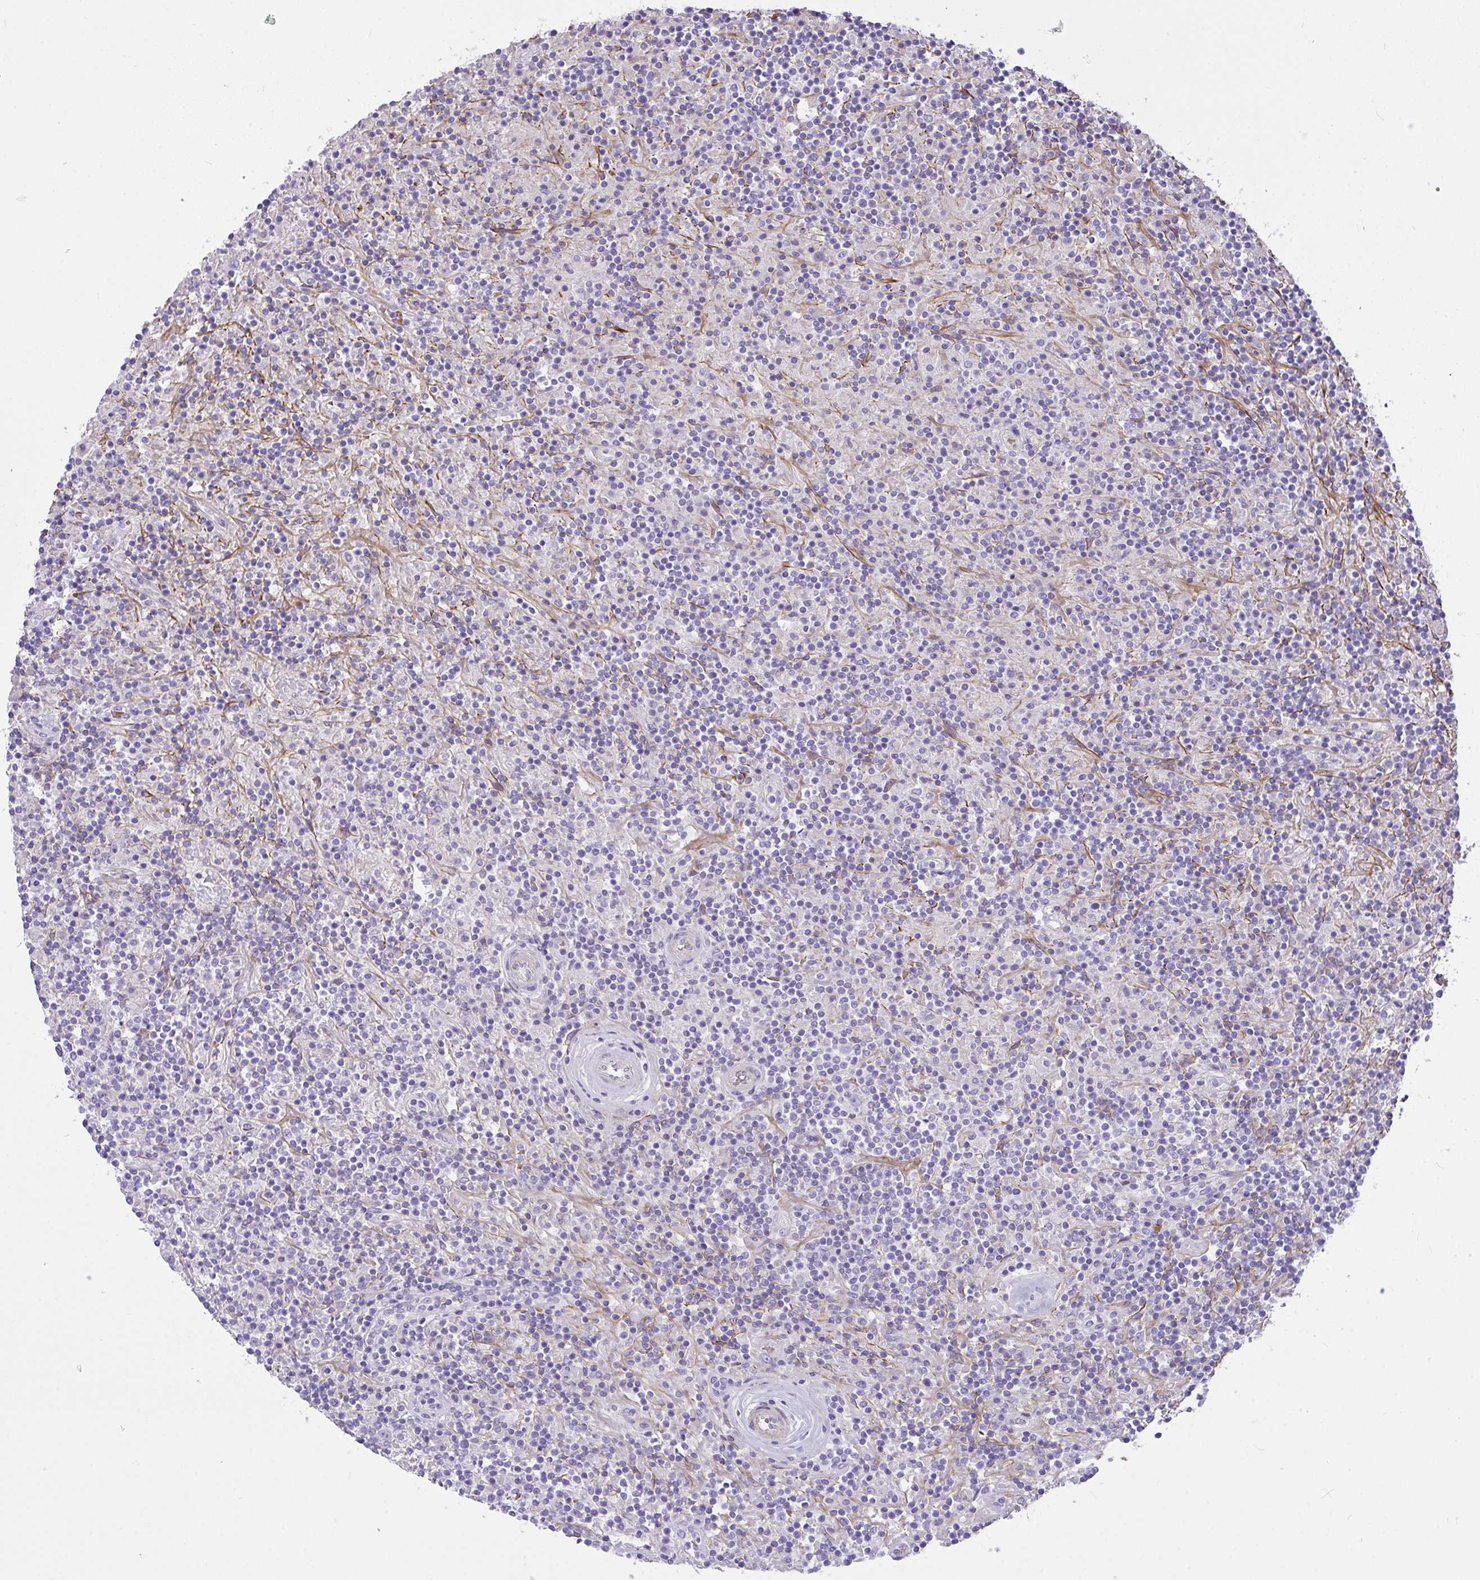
{"staining": {"intensity": "negative", "quantity": "none", "location": "none"}, "tissue": "lymphoma", "cell_type": "Tumor cells", "image_type": "cancer", "snomed": [{"axis": "morphology", "description": "Hodgkin's disease, NOS"}, {"axis": "topography", "description": "Lymph node"}], "caption": "There is no significant positivity in tumor cells of lymphoma.", "gene": "MOCS1", "patient": {"sex": "male", "age": 70}}